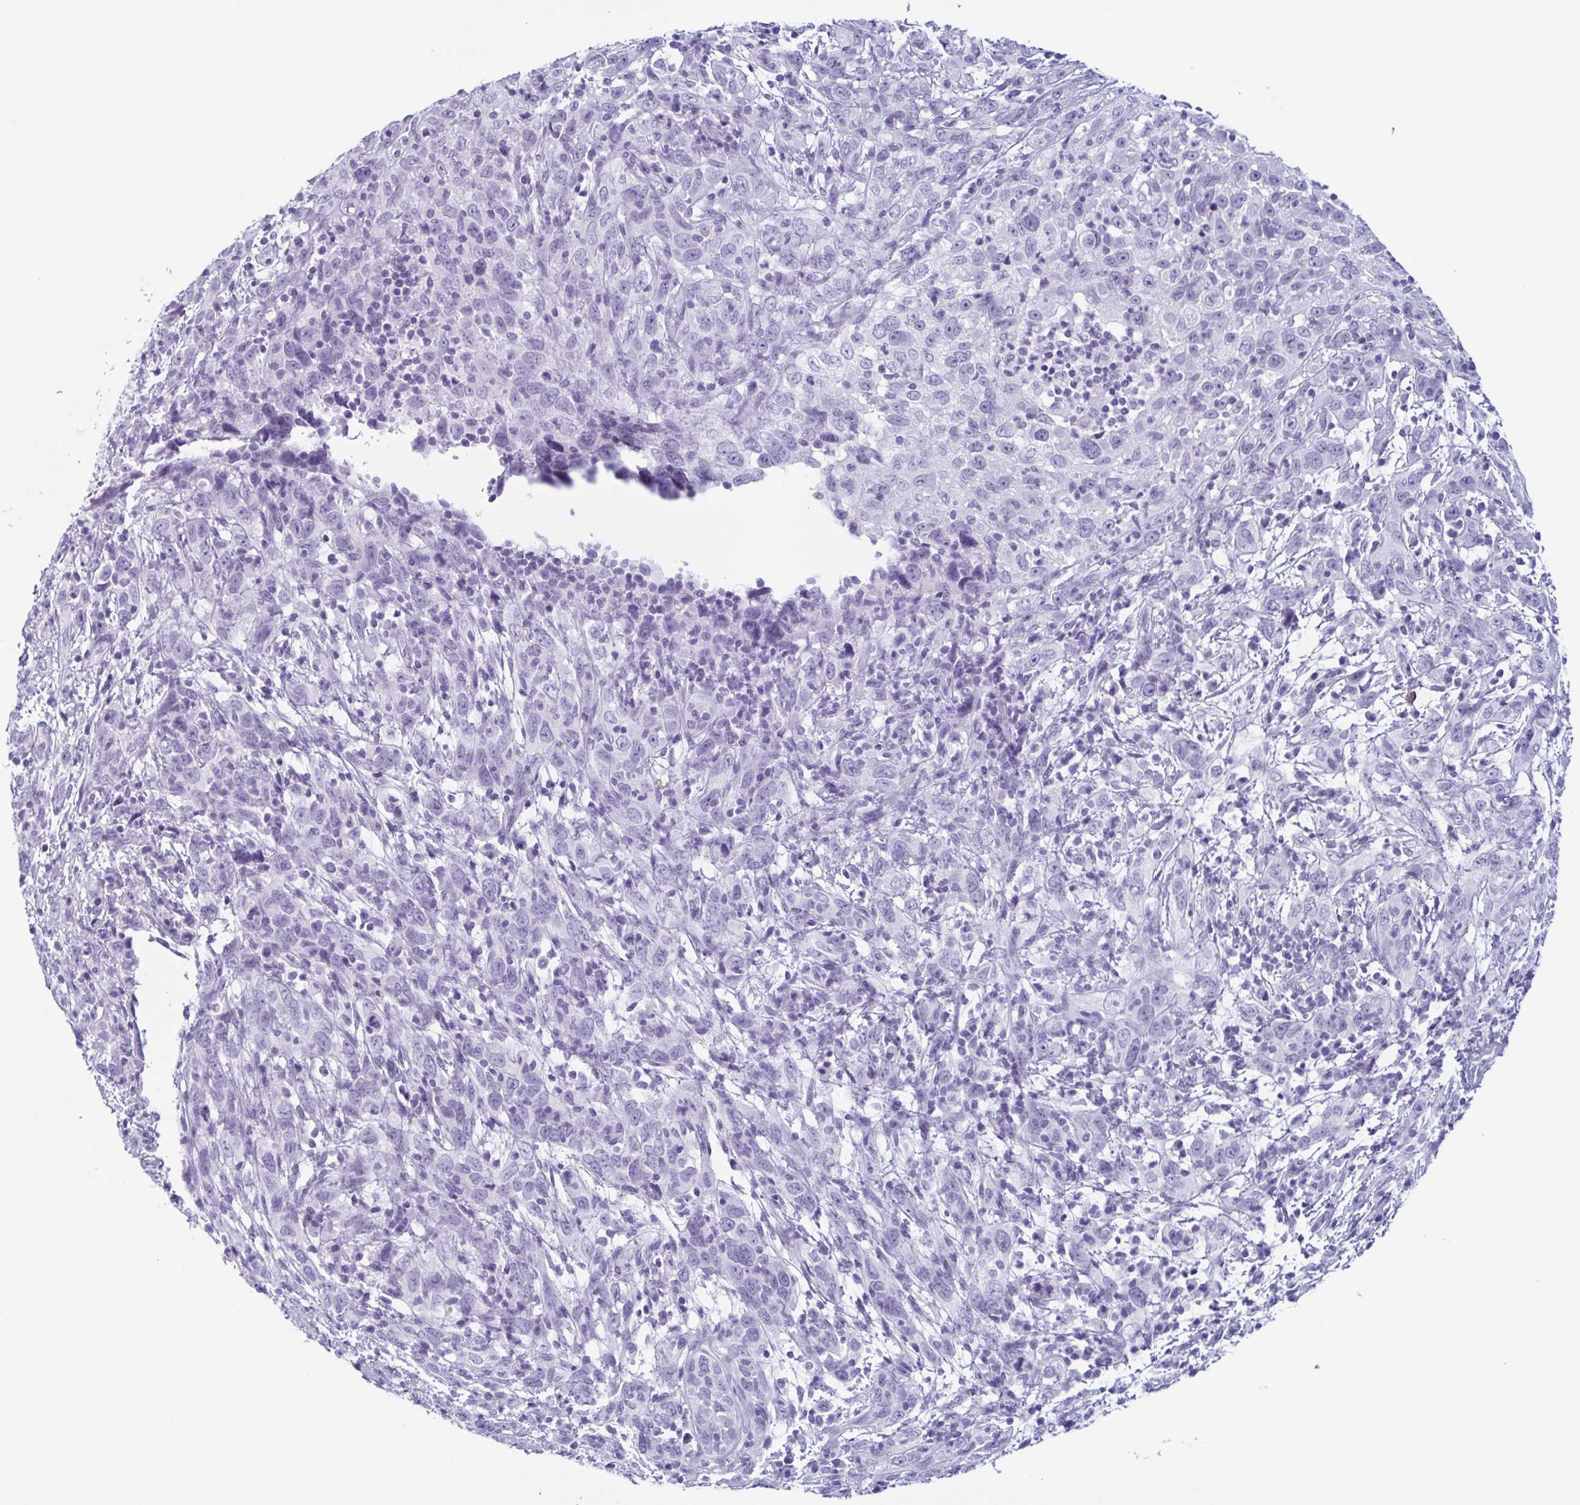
{"staining": {"intensity": "negative", "quantity": "none", "location": "none"}, "tissue": "cervical cancer", "cell_type": "Tumor cells", "image_type": "cancer", "snomed": [{"axis": "morphology", "description": "Adenocarcinoma, NOS"}, {"axis": "topography", "description": "Cervix"}], "caption": "This image is of cervical adenocarcinoma stained with immunohistochemistry to label a protein in brown with the nuclei are counter-stained blue. There is no positivity in tumor cells.", "gene": "ENKUR", "patient": {"sex": "female", "age": 40}}